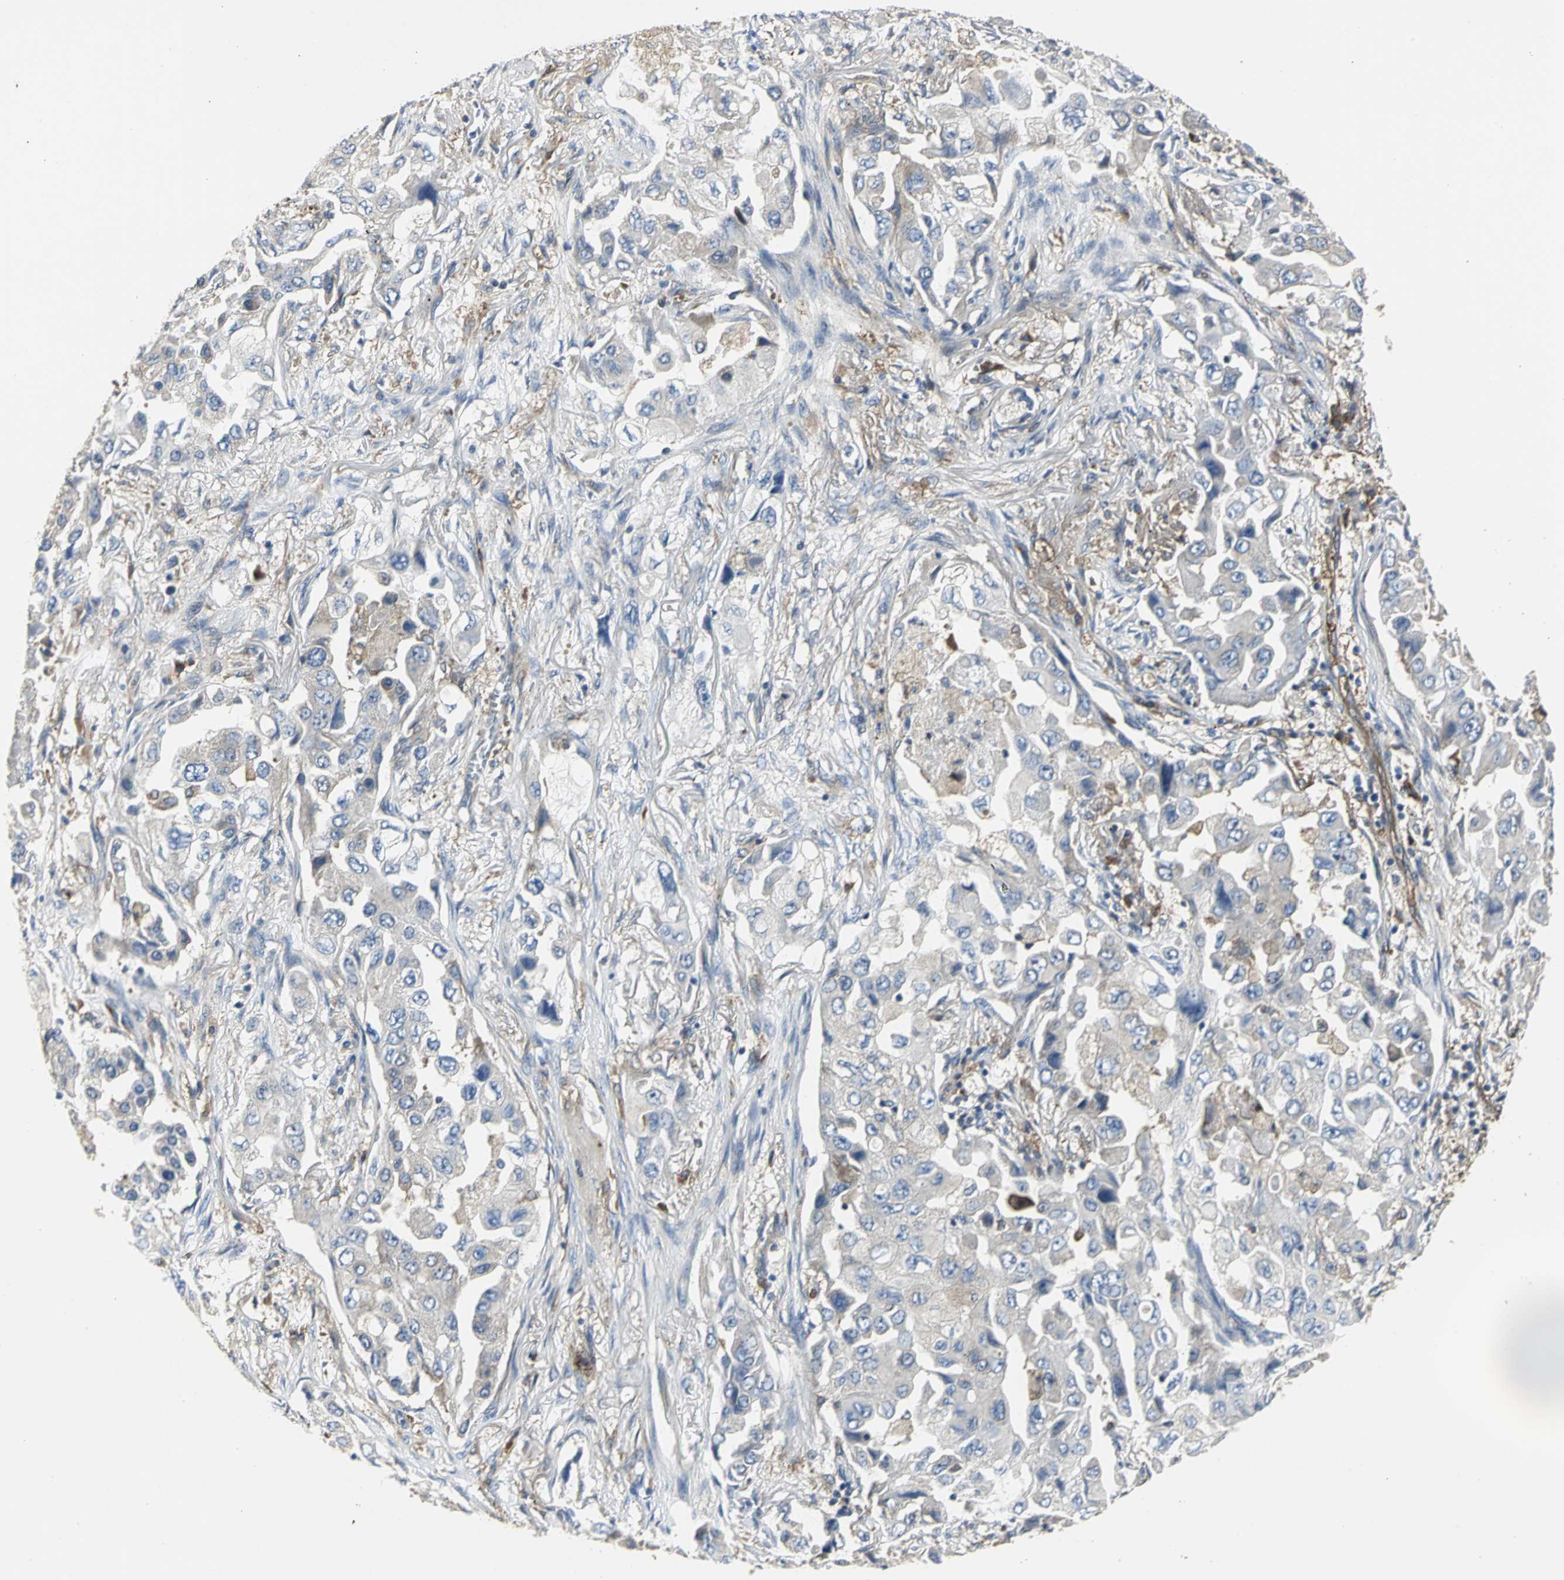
{"staining": {"intensity": "moderate", "quantity": "25%-75%", "location": "cytoplasmic/membranous"}, "tissue": "lung cancer", "cell_type": "Tumor cells", "image_type": "cancer", "snomed": [{"axis": "morphology", "description": "Adenocarcinoma, NOS"}, {"axis": "topography", "description": "Lung"}], "caption": "Immunohistochemistry staining of lung adenocarcinoma, which exhibits medium levels of moderate cytoplasmic/membranous positivity in about 25%-75% of tumor cells indicating moderate cytoplasmic/membranous protein positivity. The staining was performed using DAB (3,3'-diaminobenzidine) (brown) for protein detection and nuclei were counterstained in hematoxylin (blue).", "gene": "CHRNB1", "patient": {"sex": "female", "age": 65}}